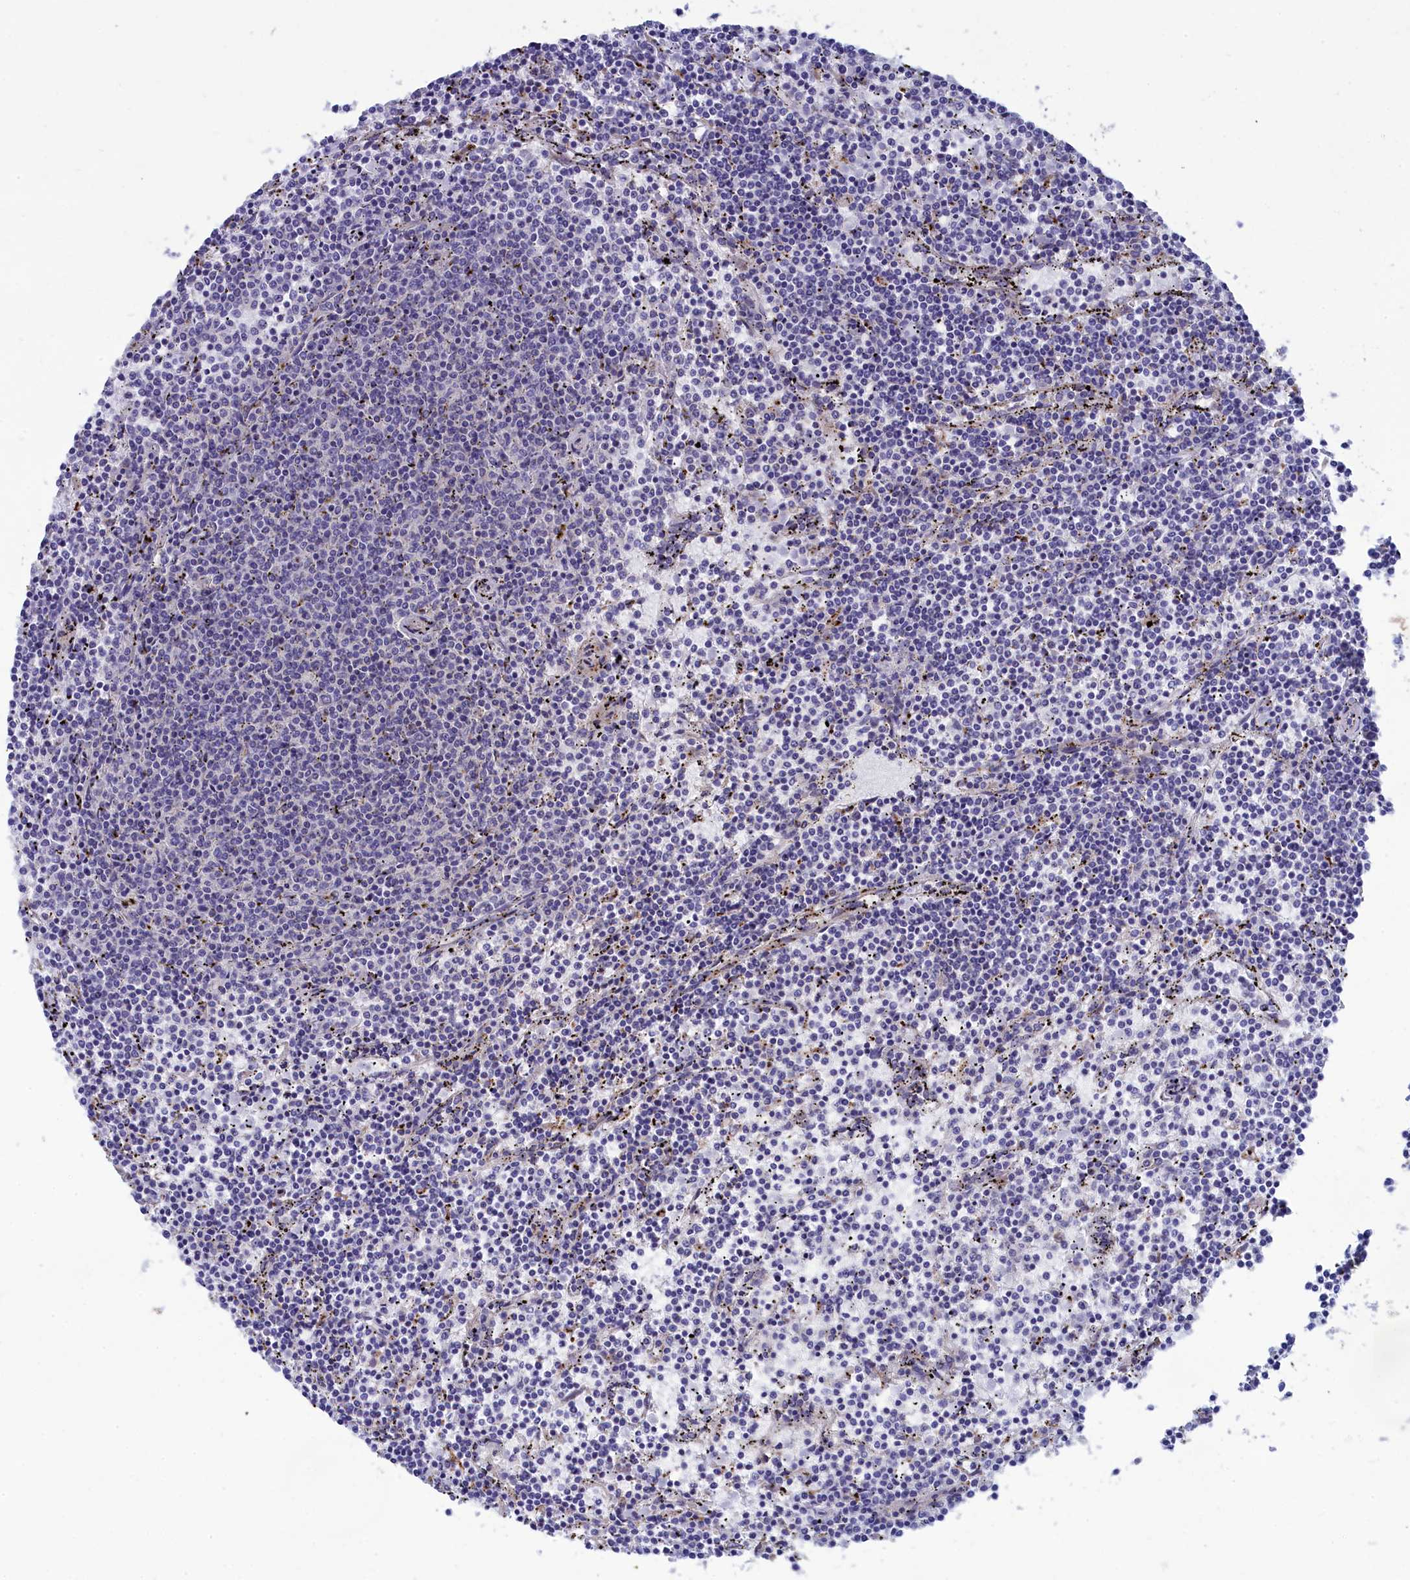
{"staining": {"intensity": "negative", "quantity": "none", "location": "none"}, "tissue": "lymphoma", "cell_type": "Tumor cells", "image_type": "cancer", "snomed": [{"axis": "morphology", "description": "Malignant lymphoma, non-Hodgkin's type, Low grade"}, {"axis": "topography", "description": "Spleen"}], "caption": "Immunohistochemical staining of human malignant lymphoma, non-Hodgkin's type (low-grade) reveals no significant expression in tumor cells.", "gene": "WDR6", "patient": {"sex": "female", "age": 50}}